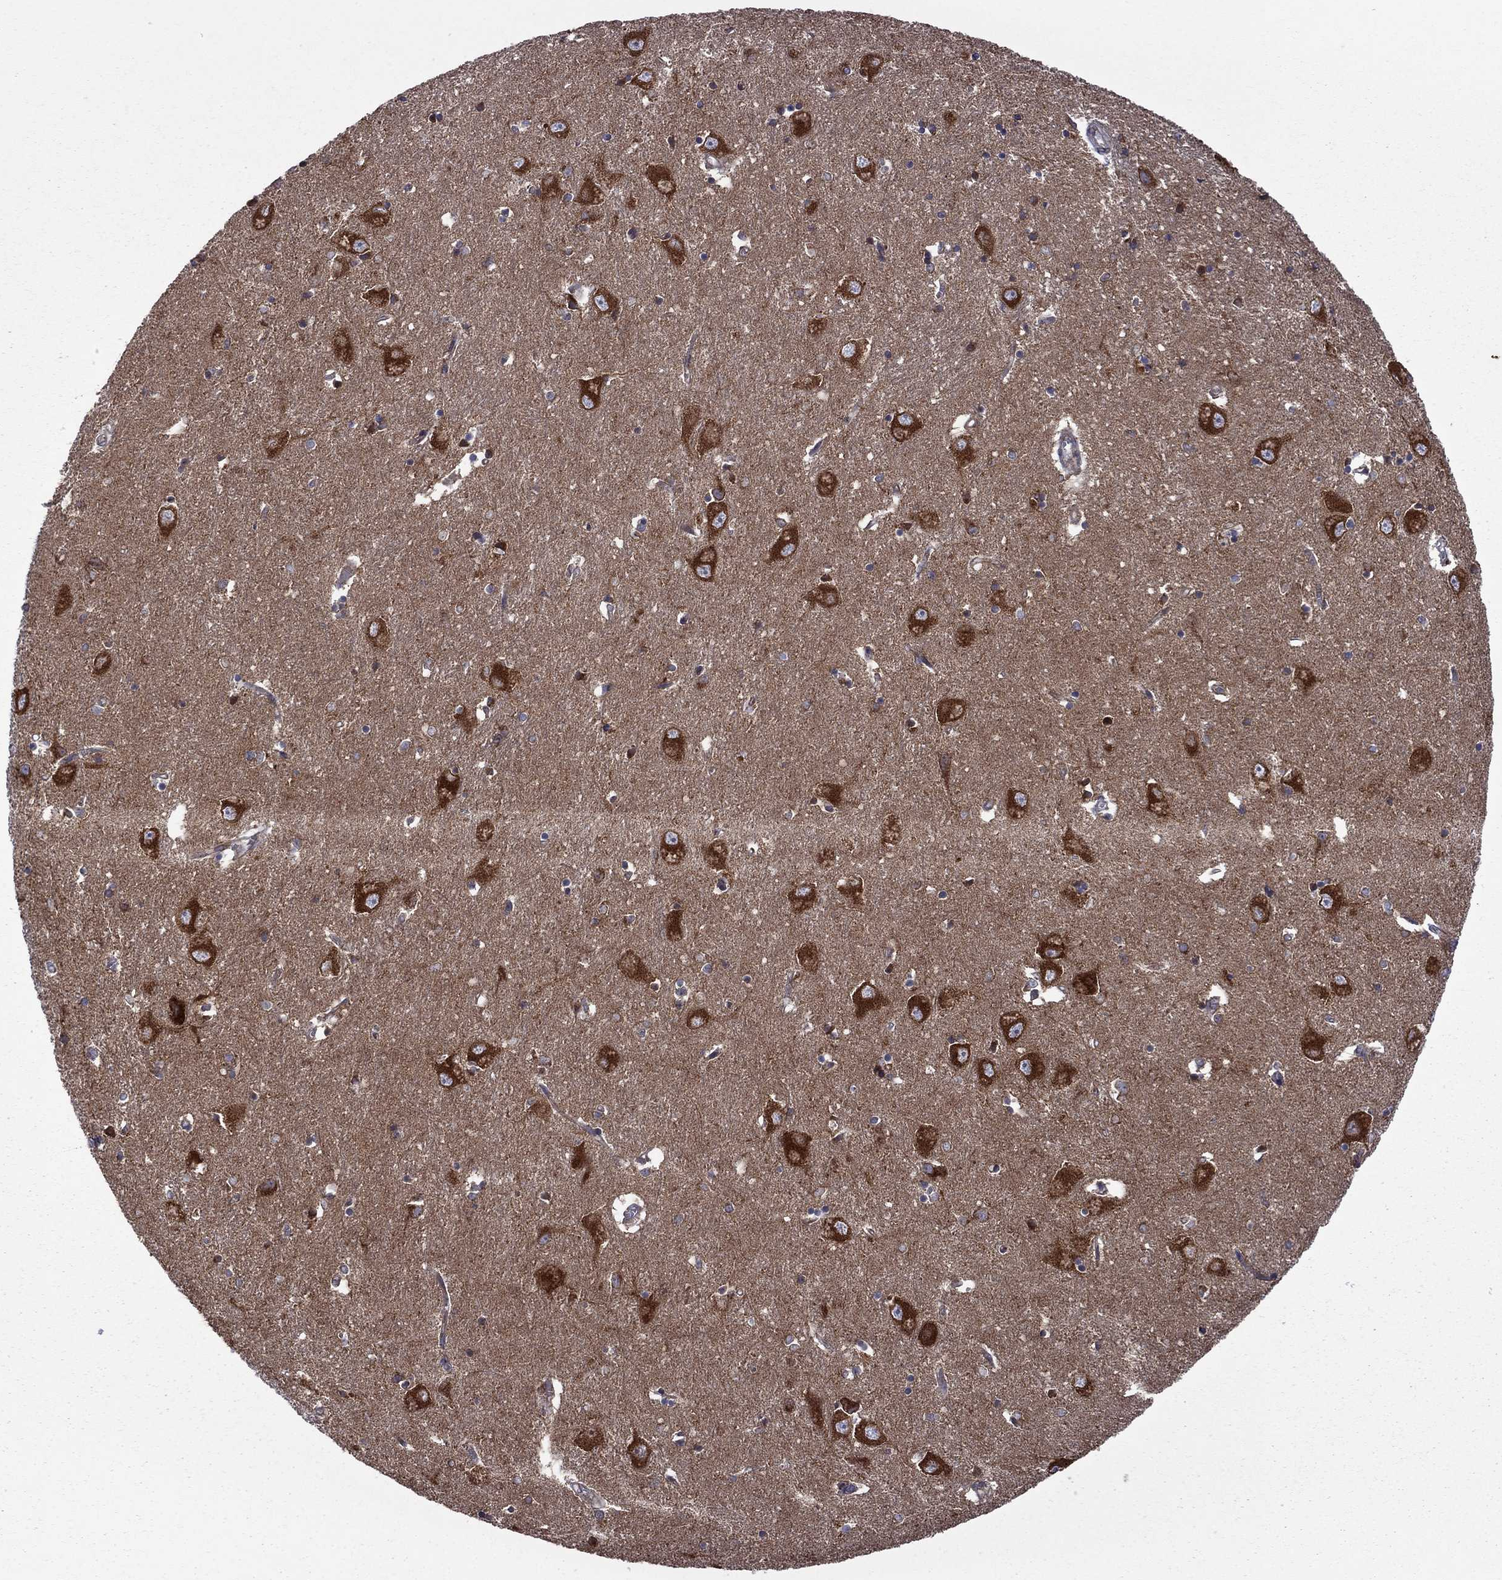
{"staining": {"intensity": "strong", "quantity": "25%-75%", "location": "cytoplasmic/membranous"}, "tissue": "caudate", "cell_type": "Glial cells", "image_type": "normal", "snomed": [{"axis": "morphology", "description": "Normal tissue, NOS"}, {"axis": "topography", "description": "Lateral ventricle wall"}], "caption": "Glial cells exhibit high levels of strong cytoplasmic/membranous positivity in approximately 25%-75% of cells in unremarkable human caudate. Ihc stains the protein of interest in brown and the nuclei are stained blue.", "gene": "CLPTM1", "patient": {"sex": "male", "age": 54}}